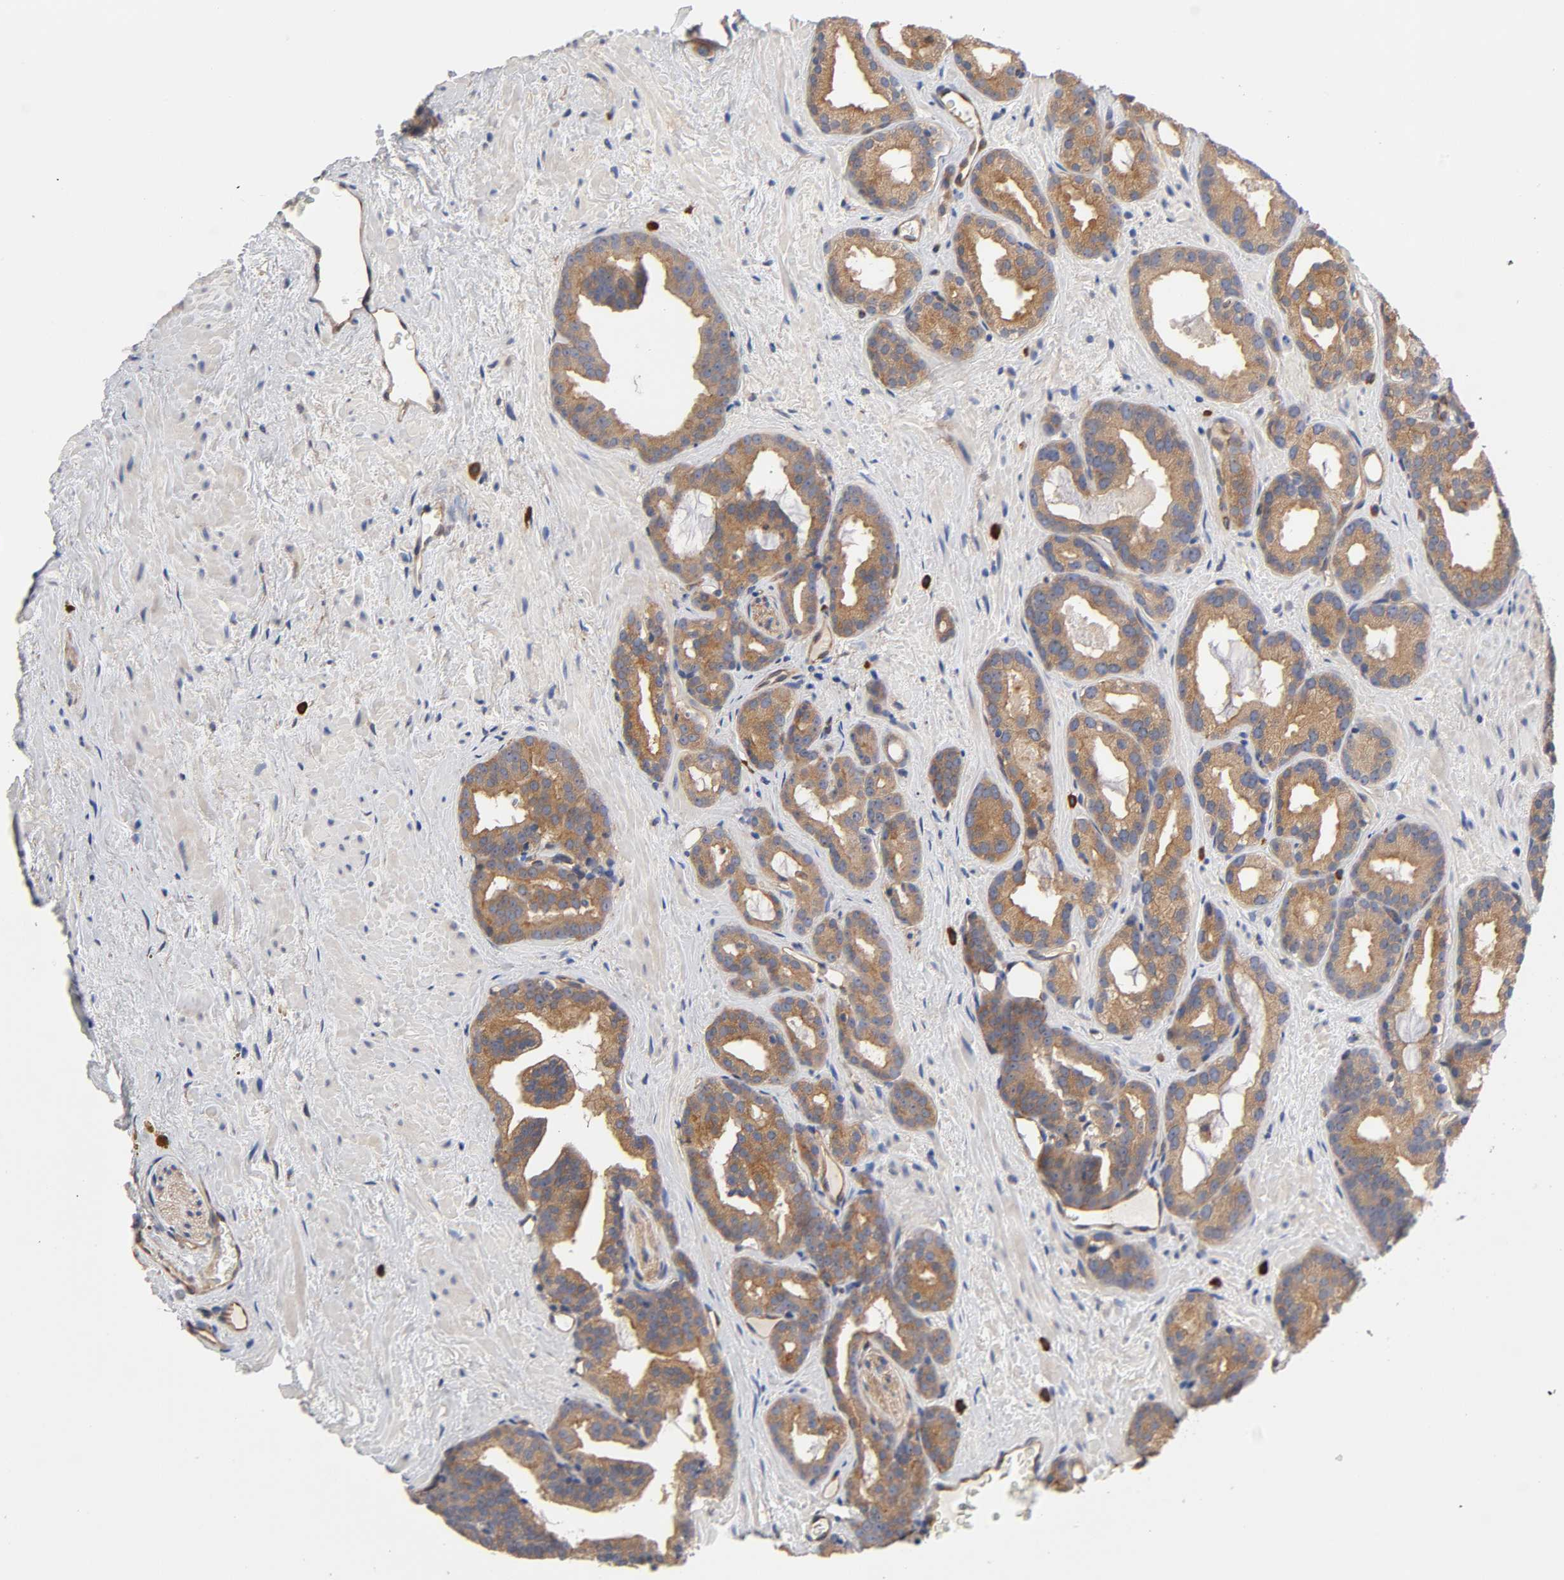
{"staining": {"intensity": "moderate", "quantity": ">75%", "location": "cytoplasmic/membranous"}, "tissue": "prostate cancer", "cell_type": "Tumor cells", "image_type": "cancer", "snomed": [{"axis": "morphology", "description": "Adenocarcinoma, Low grade"}, {"axis": "topography", "description": "Prostate"}], "caption": "Human prostate cancer (adenocarcinoma (low-grade)) stained with a brown dye shows moderate cytoplasmic/membranous positive staining in about >75% of tumor cells.", "gene": "RAB13", "patient": {"sex": "male", "age": 63}}